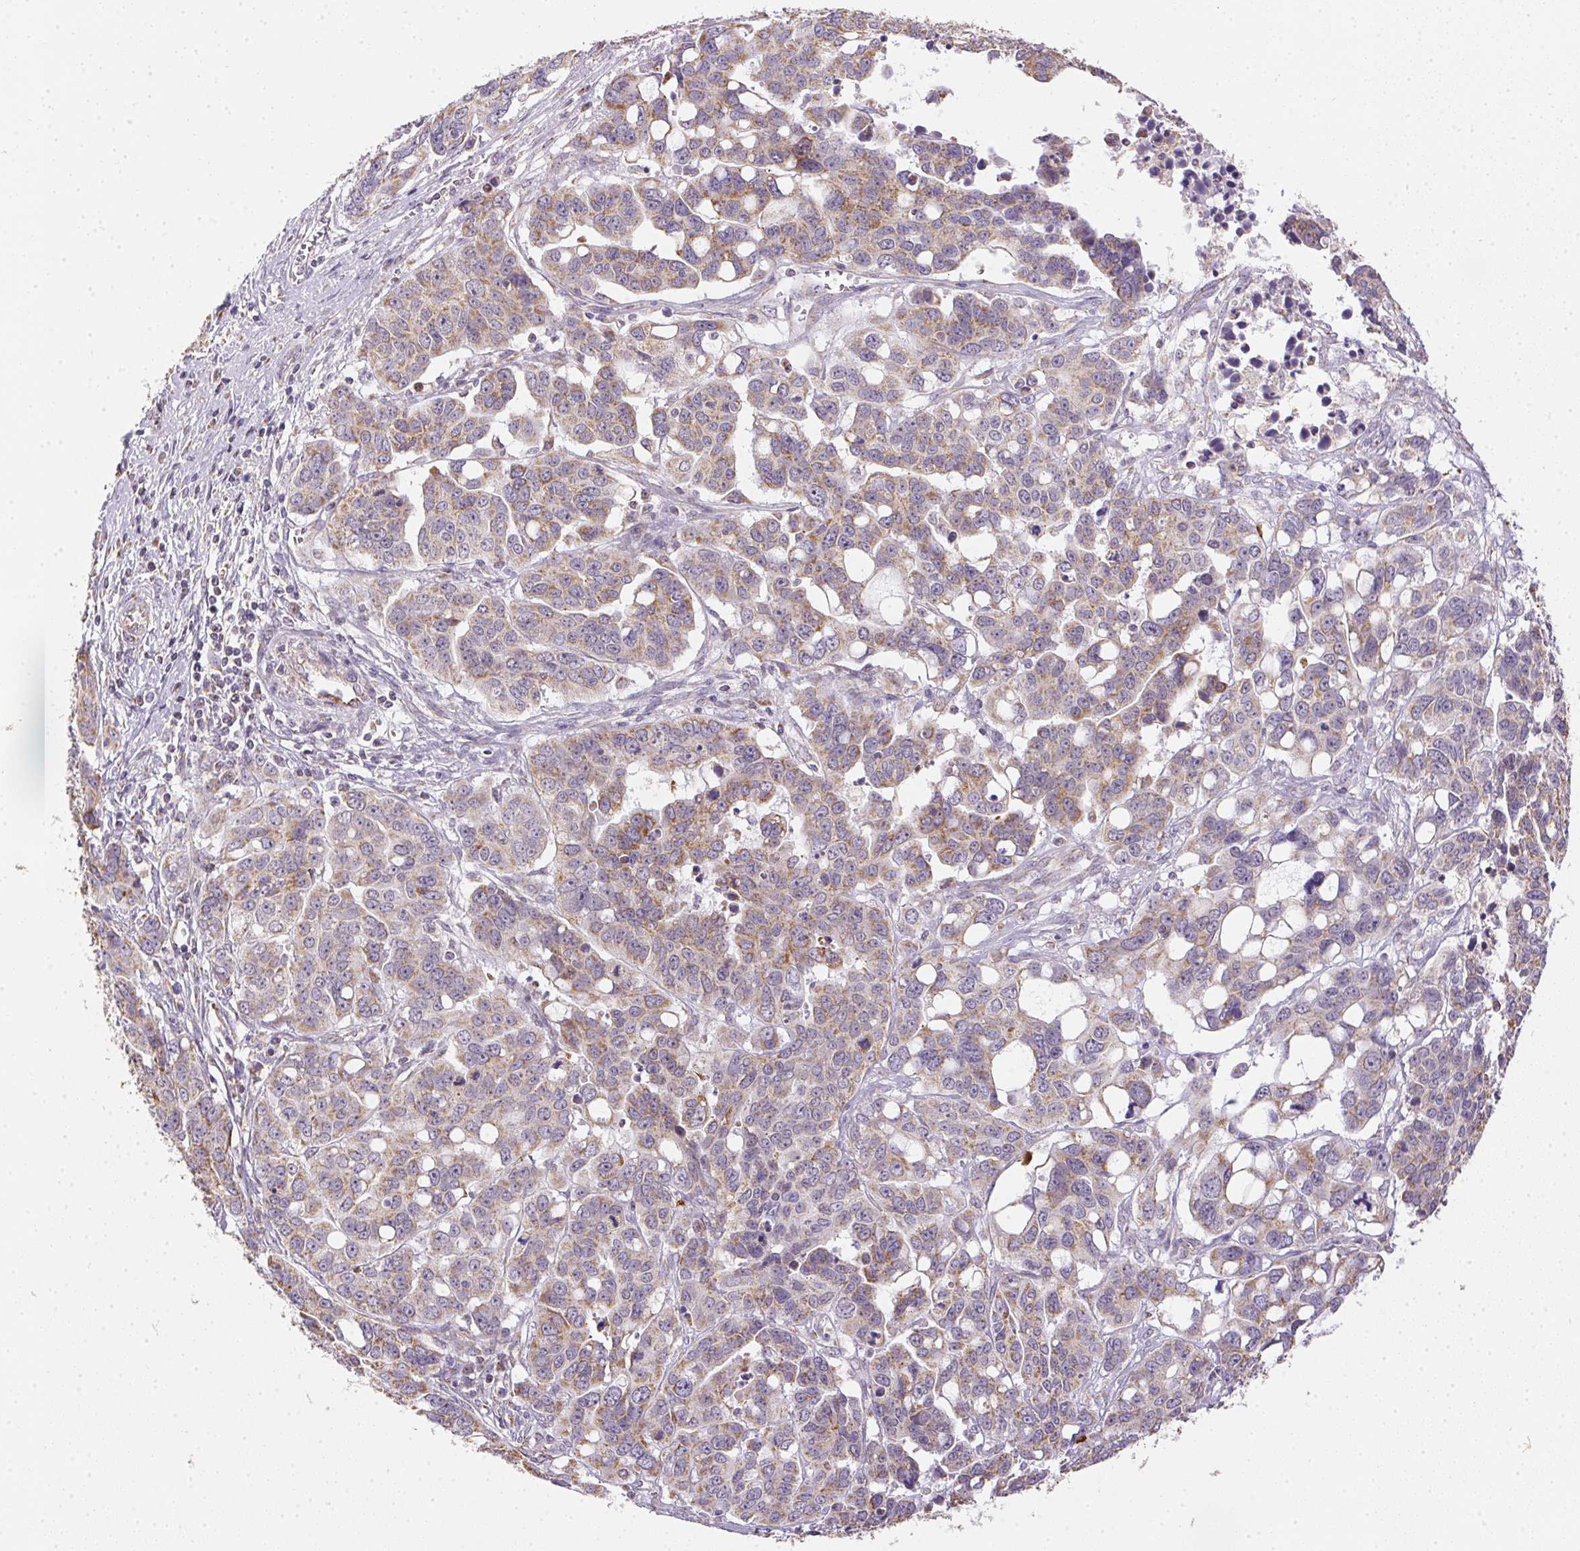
{"staining": {"intensity": "moderate", "quantity": "25%-75%", "location": "cytoplasmic/membranous"}, "tissue": "ovarian cancer", "cell_type": "Tumor cells", "image_type": "cancer", "snomed": [{"axis": "morphology", "description": "Carcinoma, endometroid"}, {"axis": "topography", "description": "Ovary"}], "caption": "Immunohistochemistry (IHC) image of ovarian cancer (endometroid carcinoma) stained for a protein (brown), which demonstrates medium levels of moderate cytoplasmic/membranous positivity in approximately 25%-75% of tumor cells.", "gene": "MAPK11", "patient": {"sex": "female", "age": 78}}